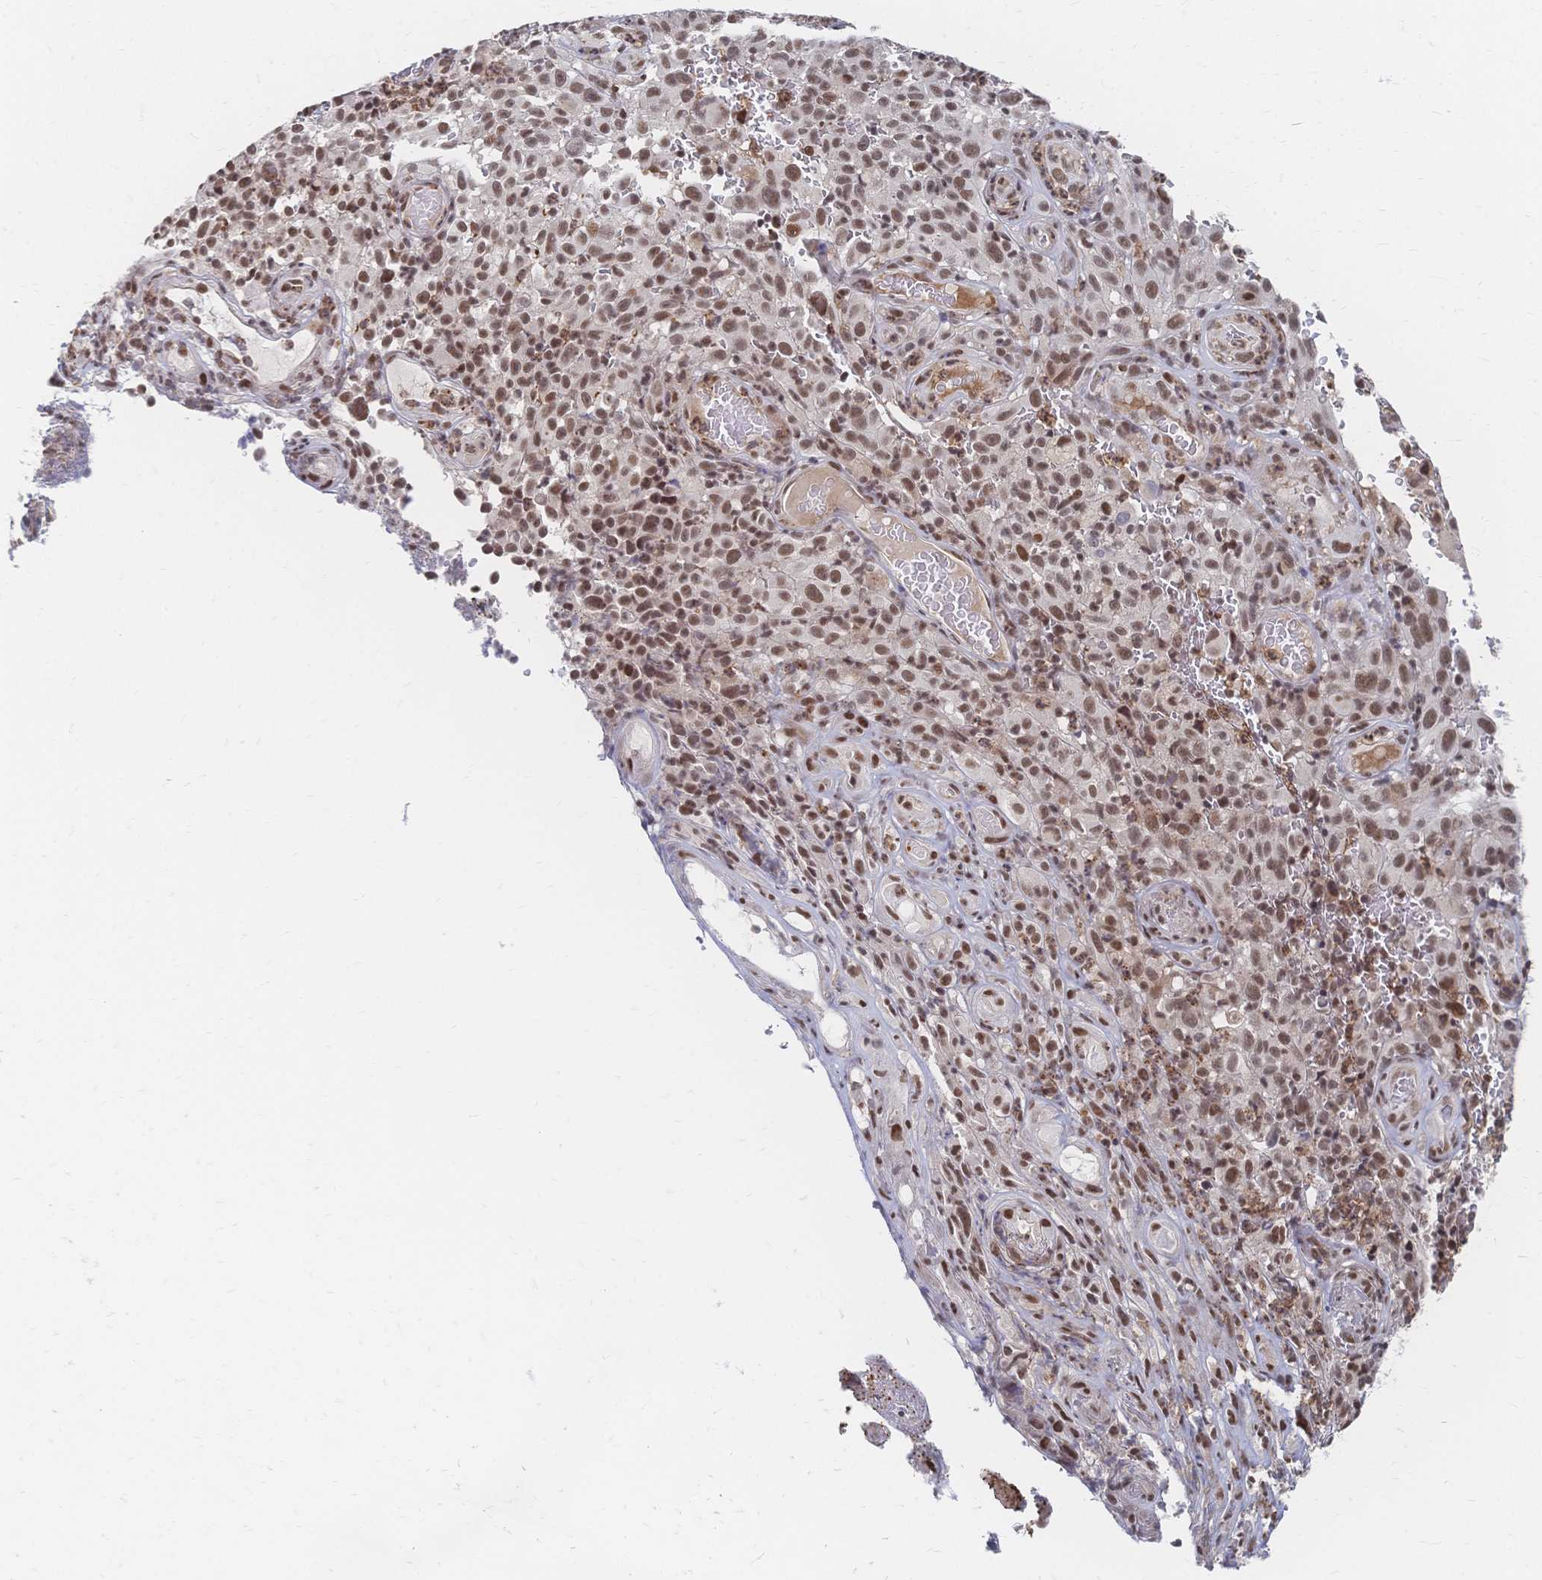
{"staining": {"intensity": "moderate", "quantity": ">75%", "location": "nuclear"}, "tissue": "melanoma", "cell_type": "Tumor cells", "image_type": "cancer", "snomed": [{"axis": "morphology", "description": "Malignant melanoma, NOS"}, {"axis": "topography", "description": "Skin"}], "caption": "Immunohistochemical staining of melanoma exhibits moderate nuclear protein staining in about >75% of tumor cells.", "gene": "NELFA", "patient": {"sex": "female", "age": 82}}